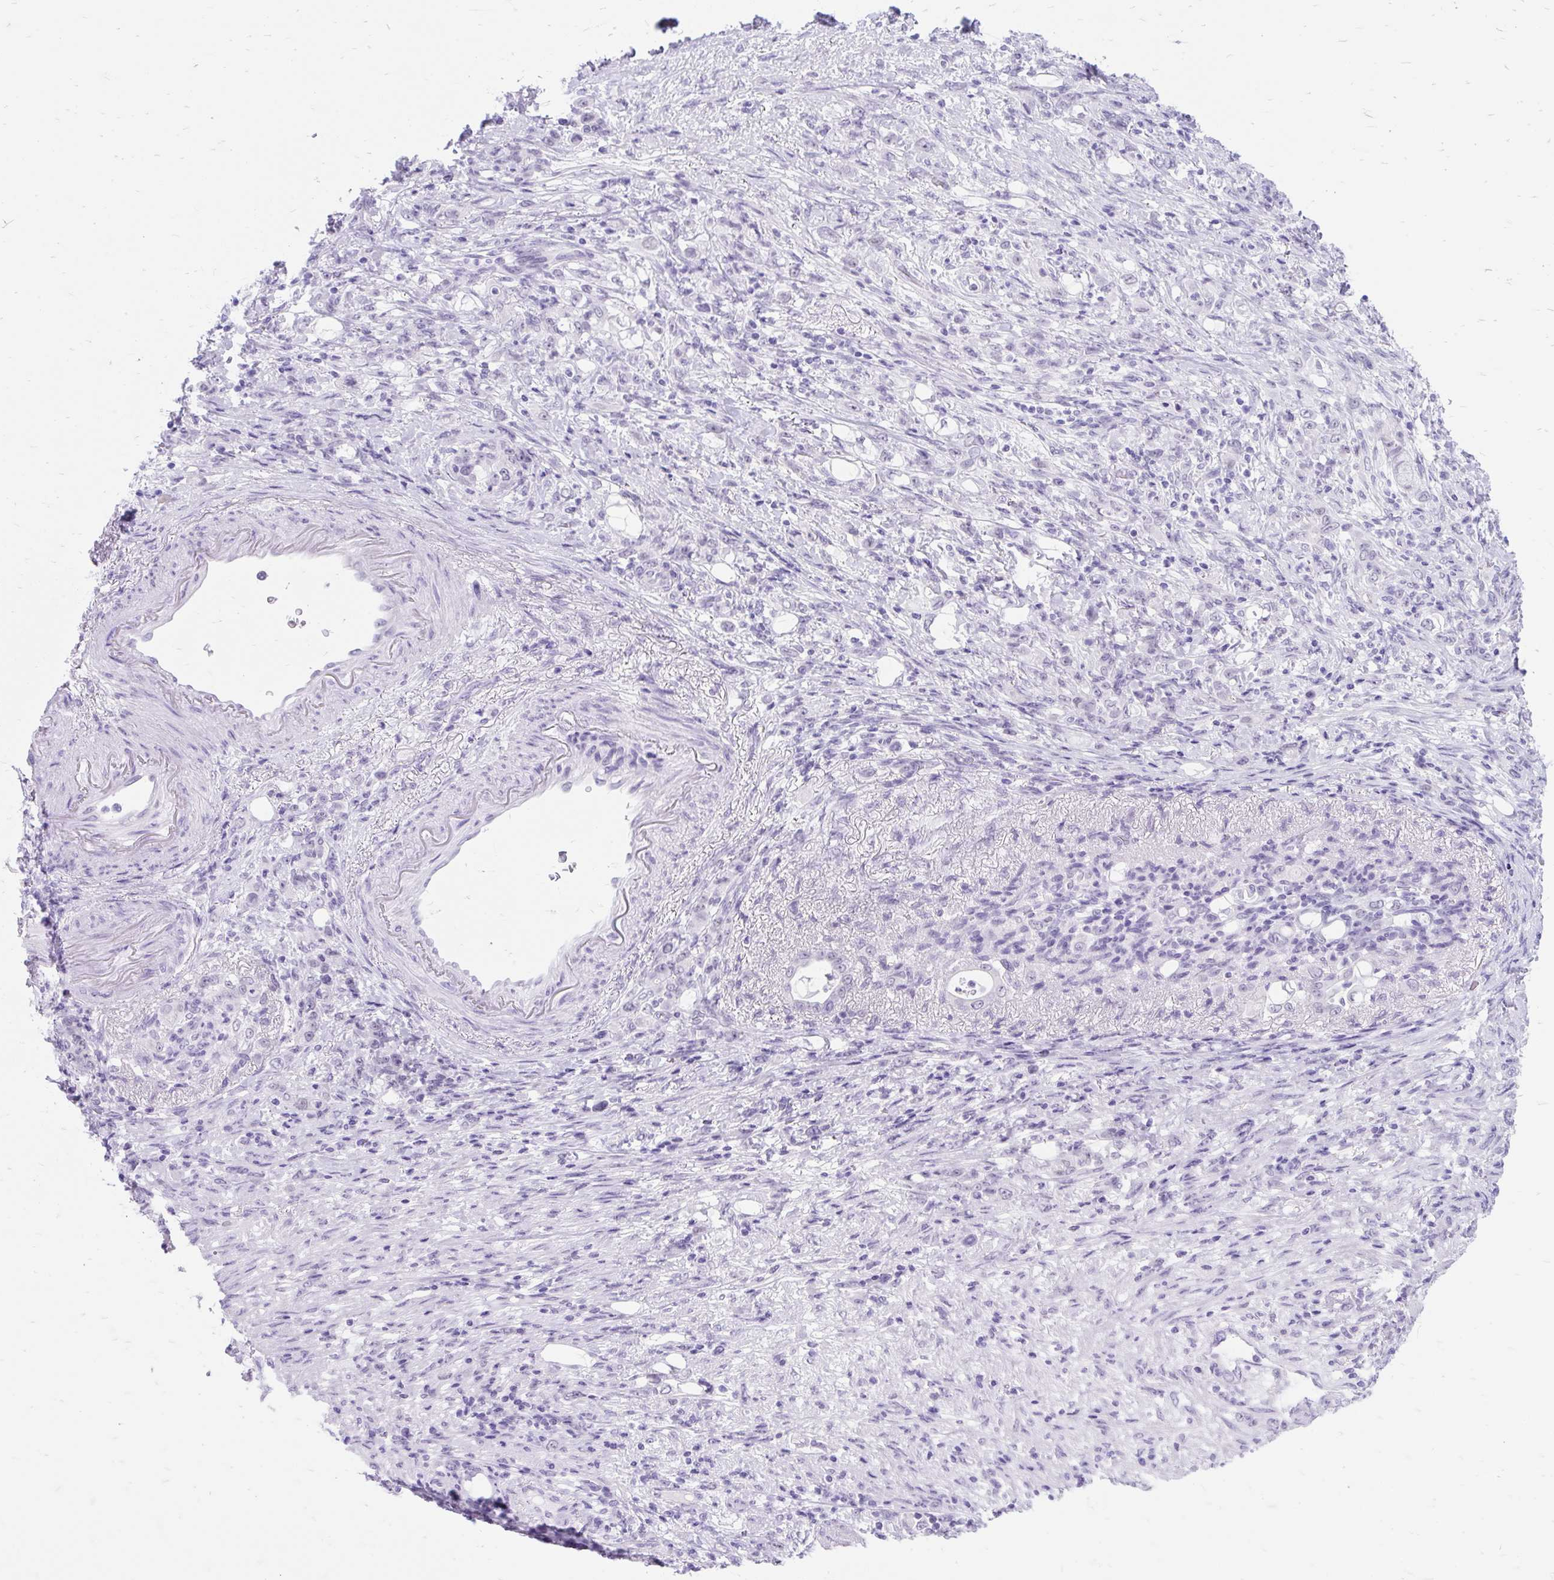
{"staining": {"intensity": "negative", "quantity": "none", "location": "none"}, "tissue": "stomach cancer", "cell_type": "Tumor cells", "image_type": "cancer", "snomed": [{"axis": "morphology", "description": "Adenocarcinoma, NOS"}, {"axis": "topography", "description": "Stomach"}], "caption": "DAB immunohistochemical staining of adenocarcinoma (stomach) demonstrates no significant staining in tumor cells.", "gene": "SCGB1A1", "patient": {"sex": "female", "age": 79}}